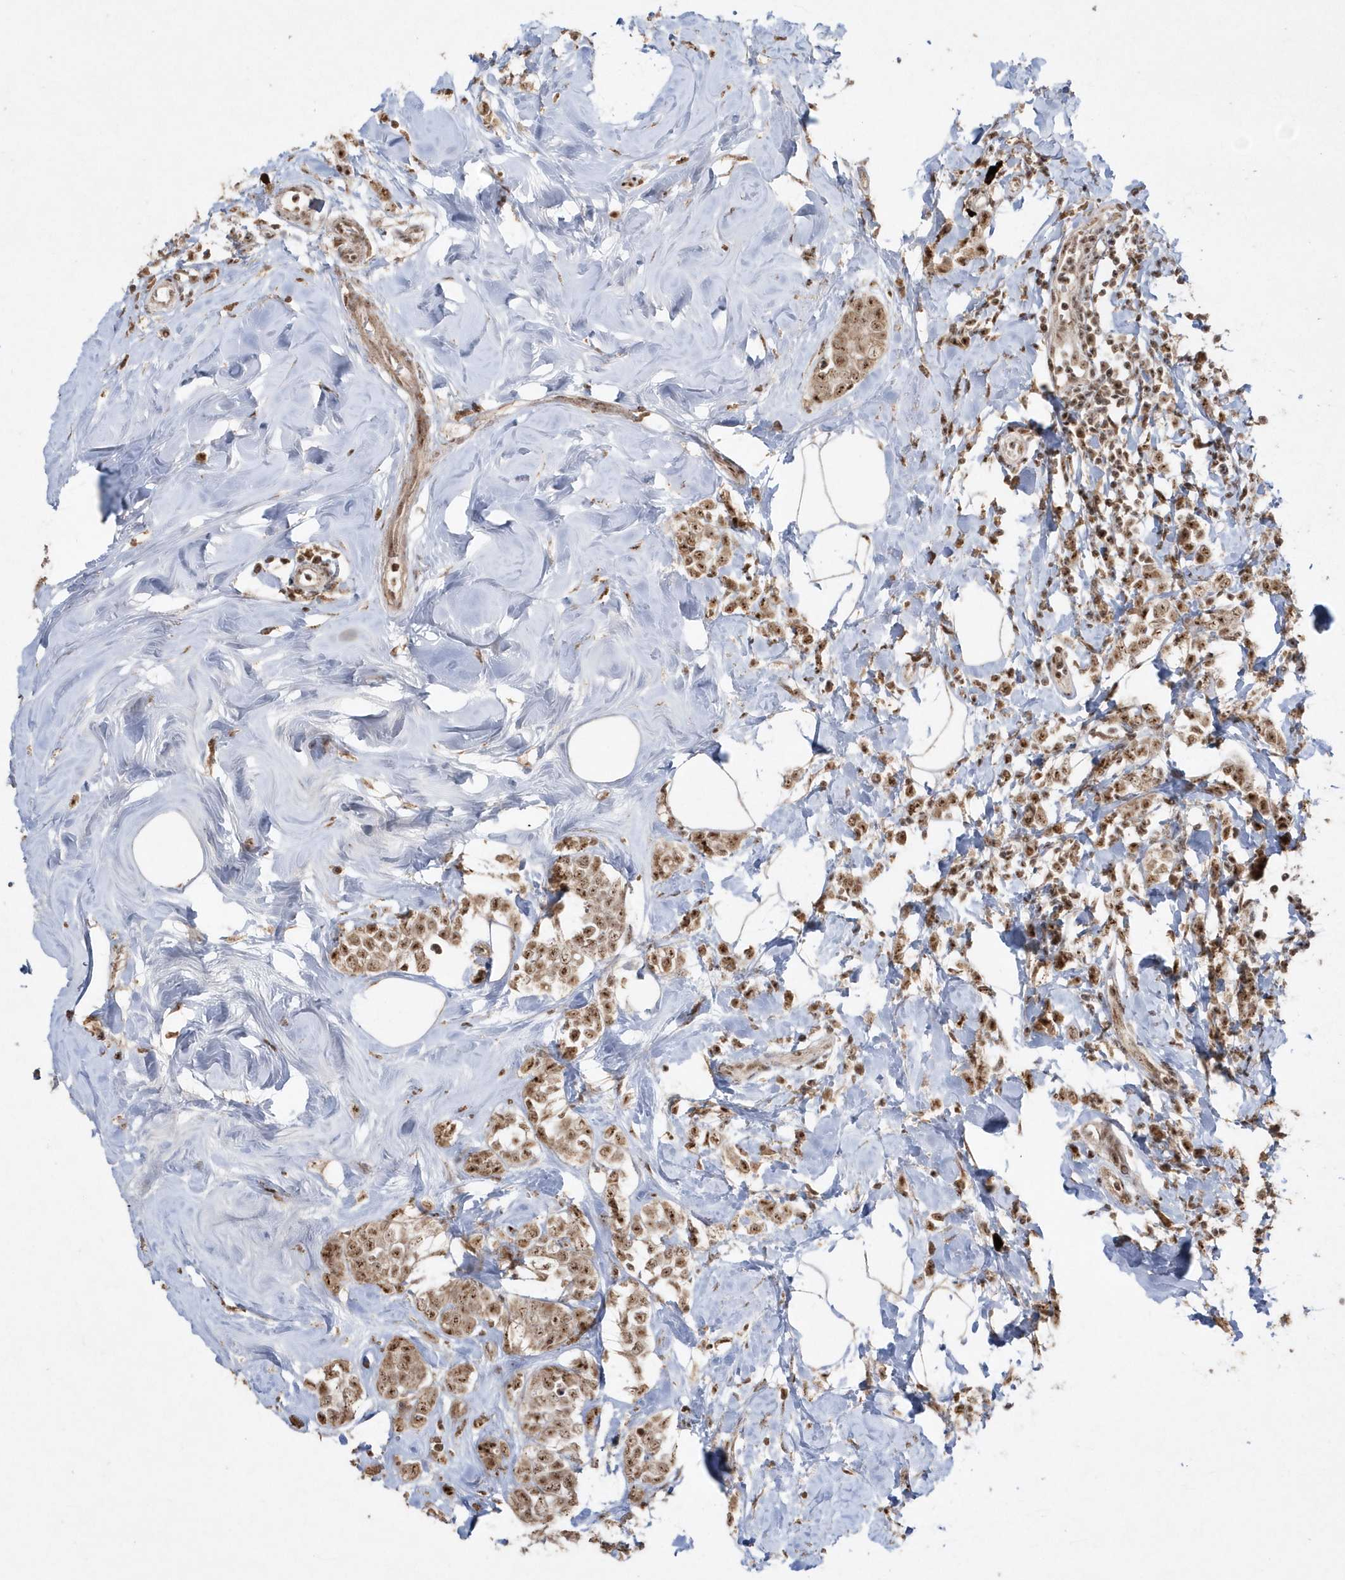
{"staining": {"intensity": "moderate", "quantity": ">75%", "location": "nuclear"}, "tissue": "breast cancer", "cell_type": "Tumor cells", "image_type": "cancer", "snomed": [{"axis": "morphology", "description": "Lobular carcinoma"}, {"axis": "topography", "description": "Breast"}], "caption": "Tumor cells demonstrate moderate nuclear staining in approximately >75% of cells in breast cancer.", "gene": "POLR3B", "patient": {"sex": "female", "age": 47}}